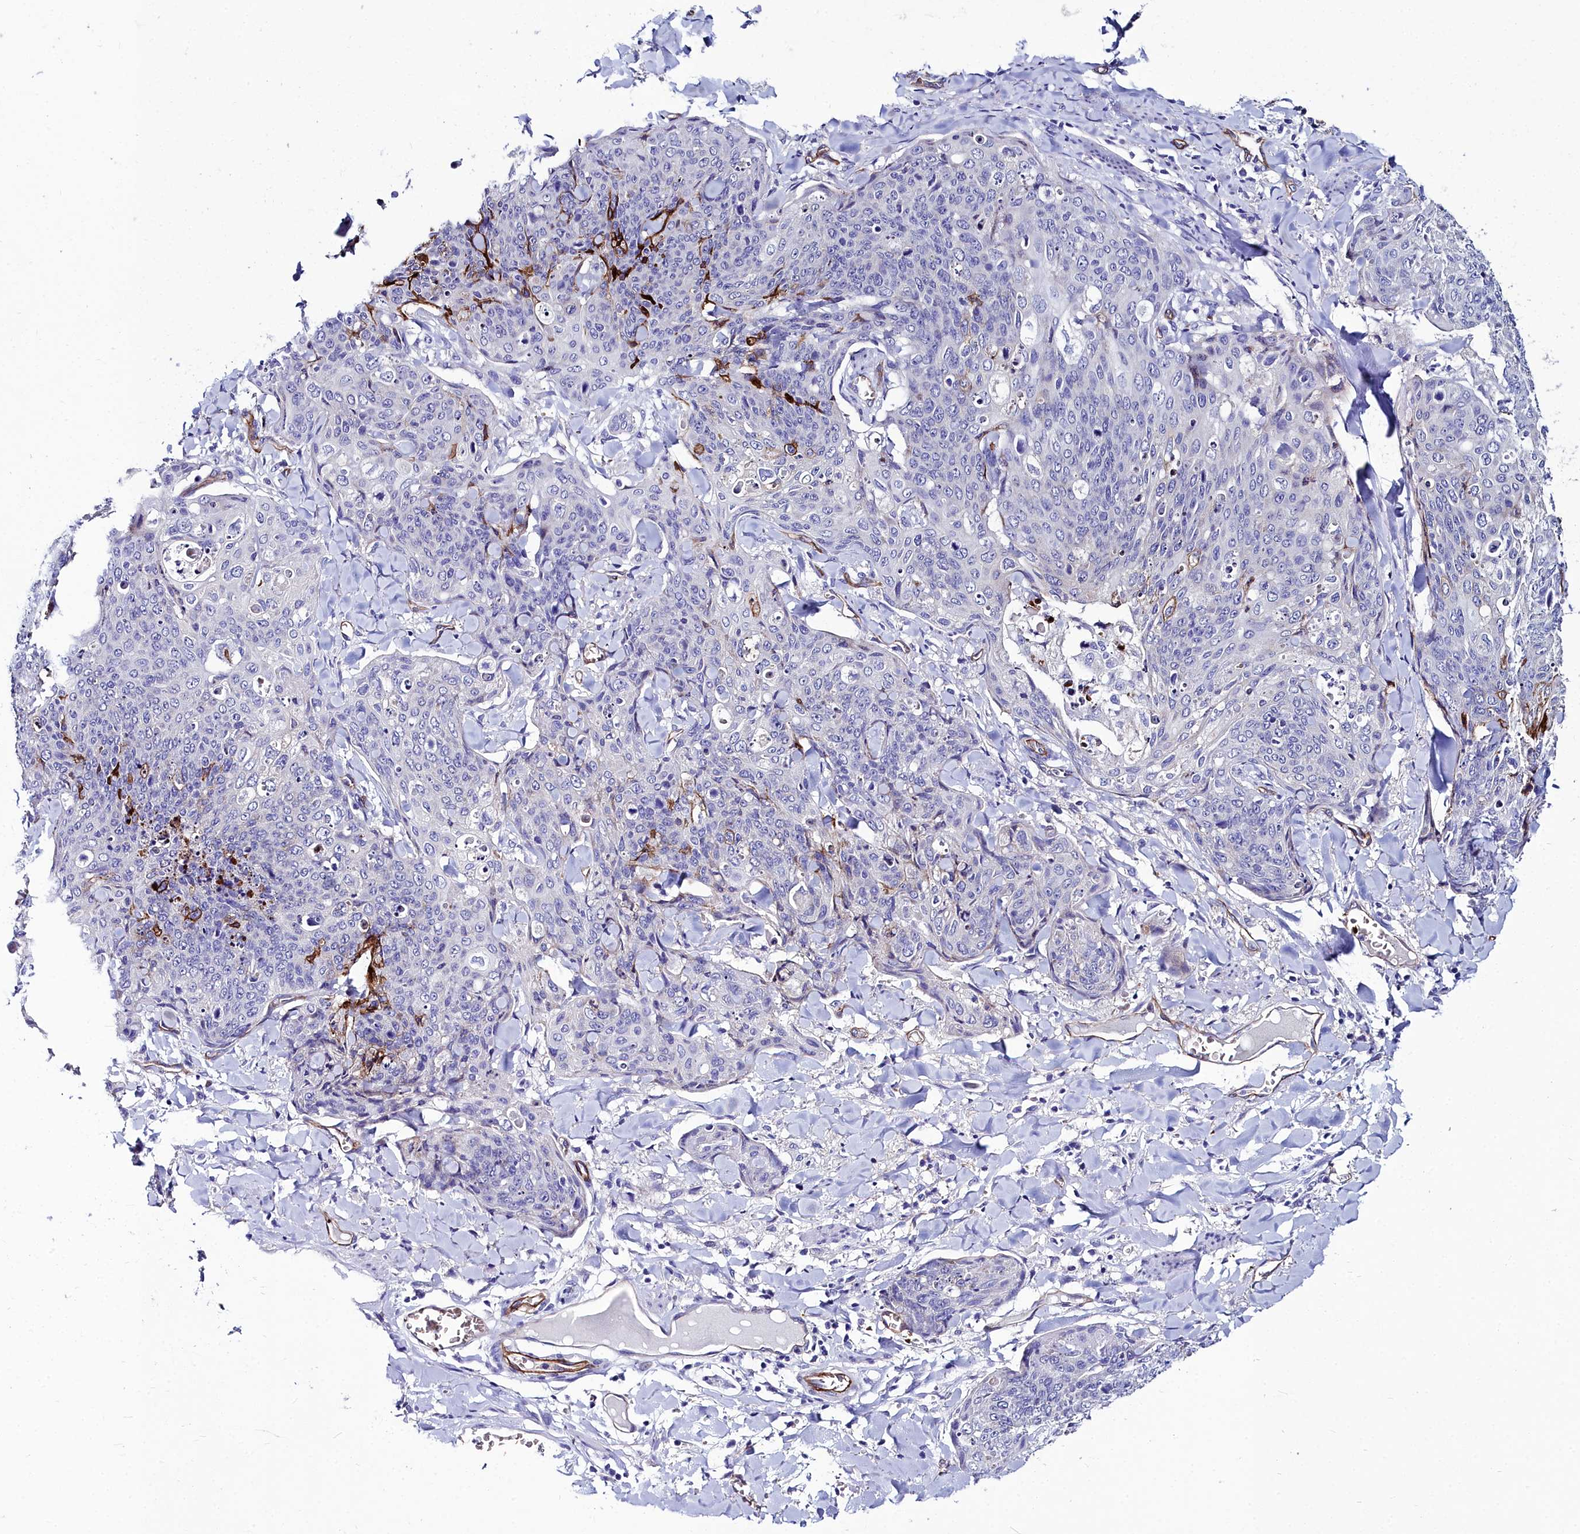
{"staining": {"intensity": "negative", "quantity": "none", "location": "none"}, "tissue": "skin cancer", "cell_type": "Tumor cells", "image_type": "cancer", "snomed": [{"axis": "morphology", "description": "Squamous cell carcinoma, NOS"}, {"axis": "topography", "description": "Skin"}, {"axis": "topography", "description": "Vulva"}], "caption": "Skin cancer (squamous cell carcinoma) stained for a protein using IHC exhibits no expression tumor cells.", "gene": "CYP4F11", "patient": {"sex": "female", "age": 85}}